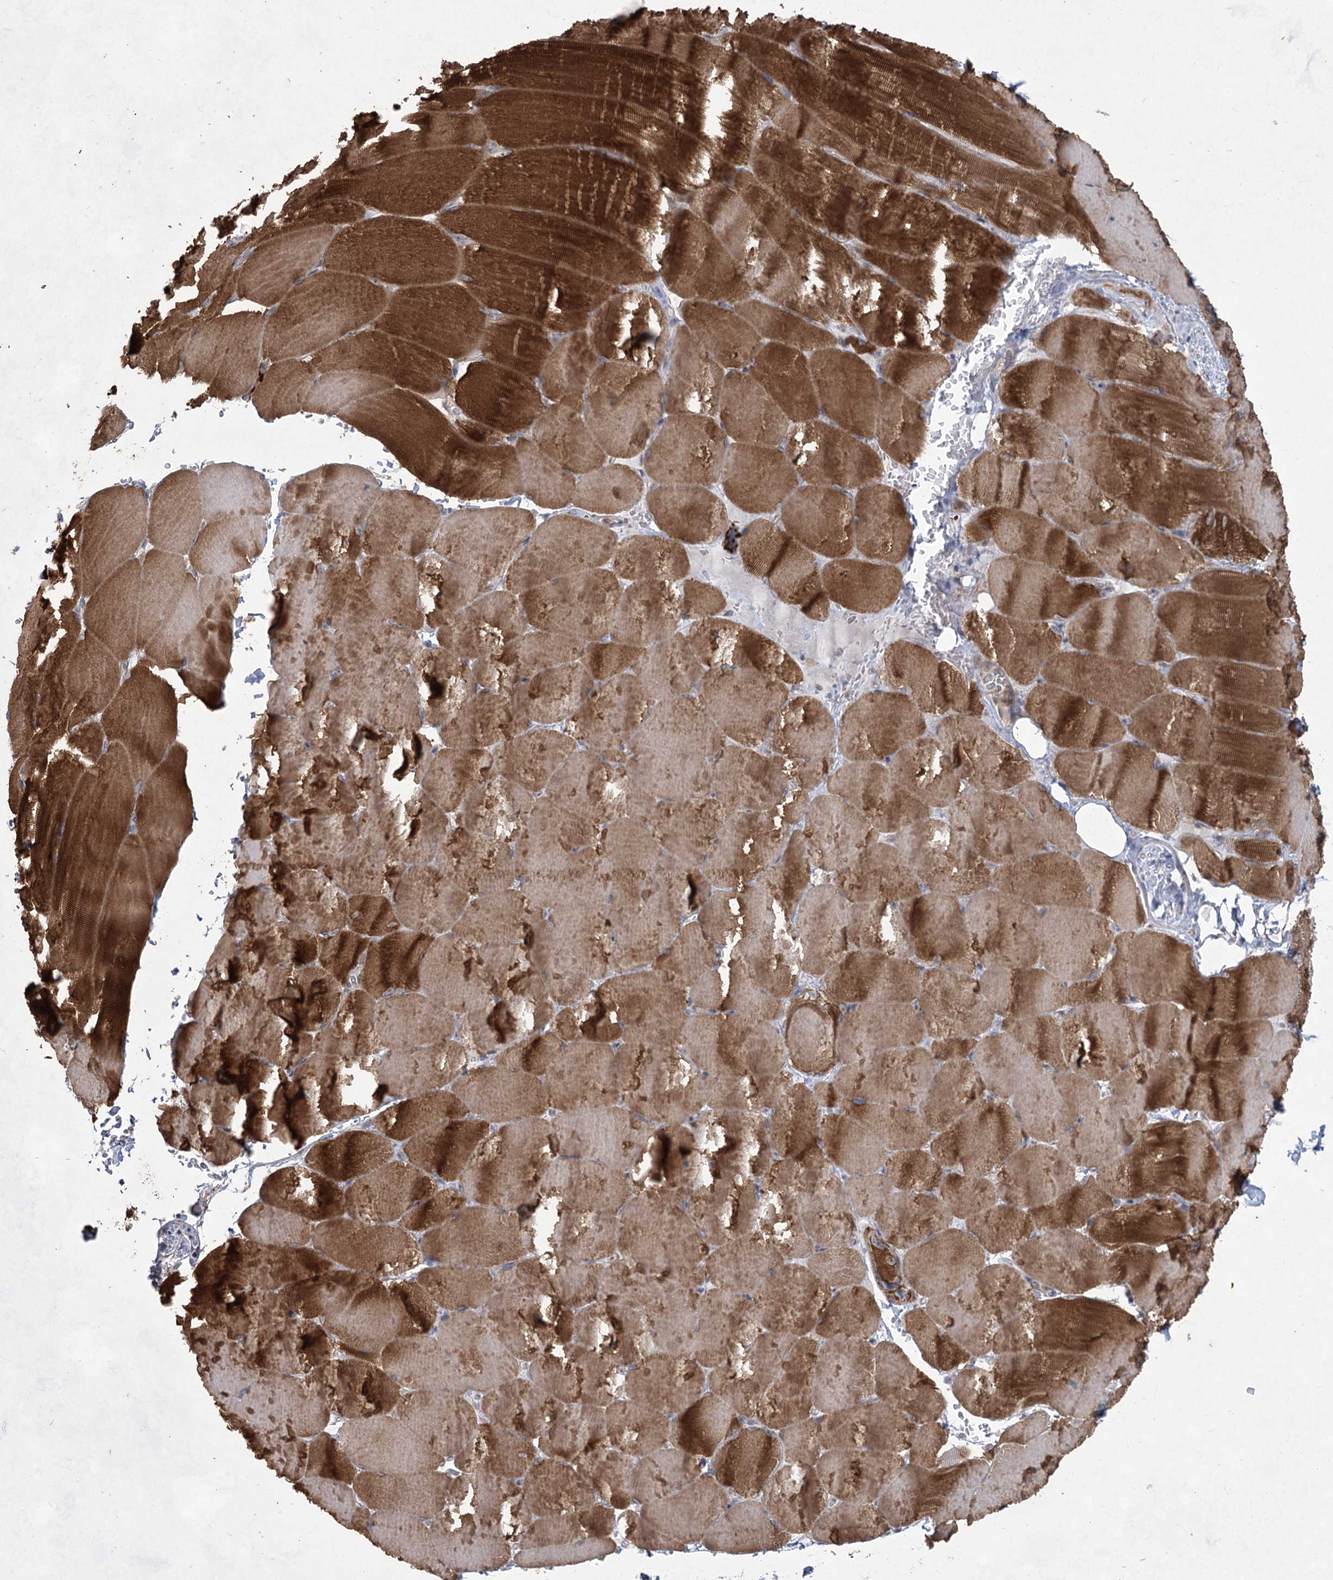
{"staining": {"intensity": "strong", "quantity": "25%-75%", "location": "cytoplasmic/membranous"}, "tissue": "skeletal muscle", "cell_type": "Myocytes", "image_type": "normal", "snomed": [{"axis": "morphology", "description": "Normal tissue, NOS"}, {"axis": "topography", "description": "Skeletal muscle"}, {"axis": "topography", "description": "Parathyroid gland"}], "caption": "The photomicrograph demonstrates a brown stain indicating the presence of a protein in the cytoplasmic/membranous of myocytes in skeletal muscle. (IHC, brightfield microscopy, high magnification).", "gene": "EIF3A", "patient": {"sex": "female", "age": 37}}